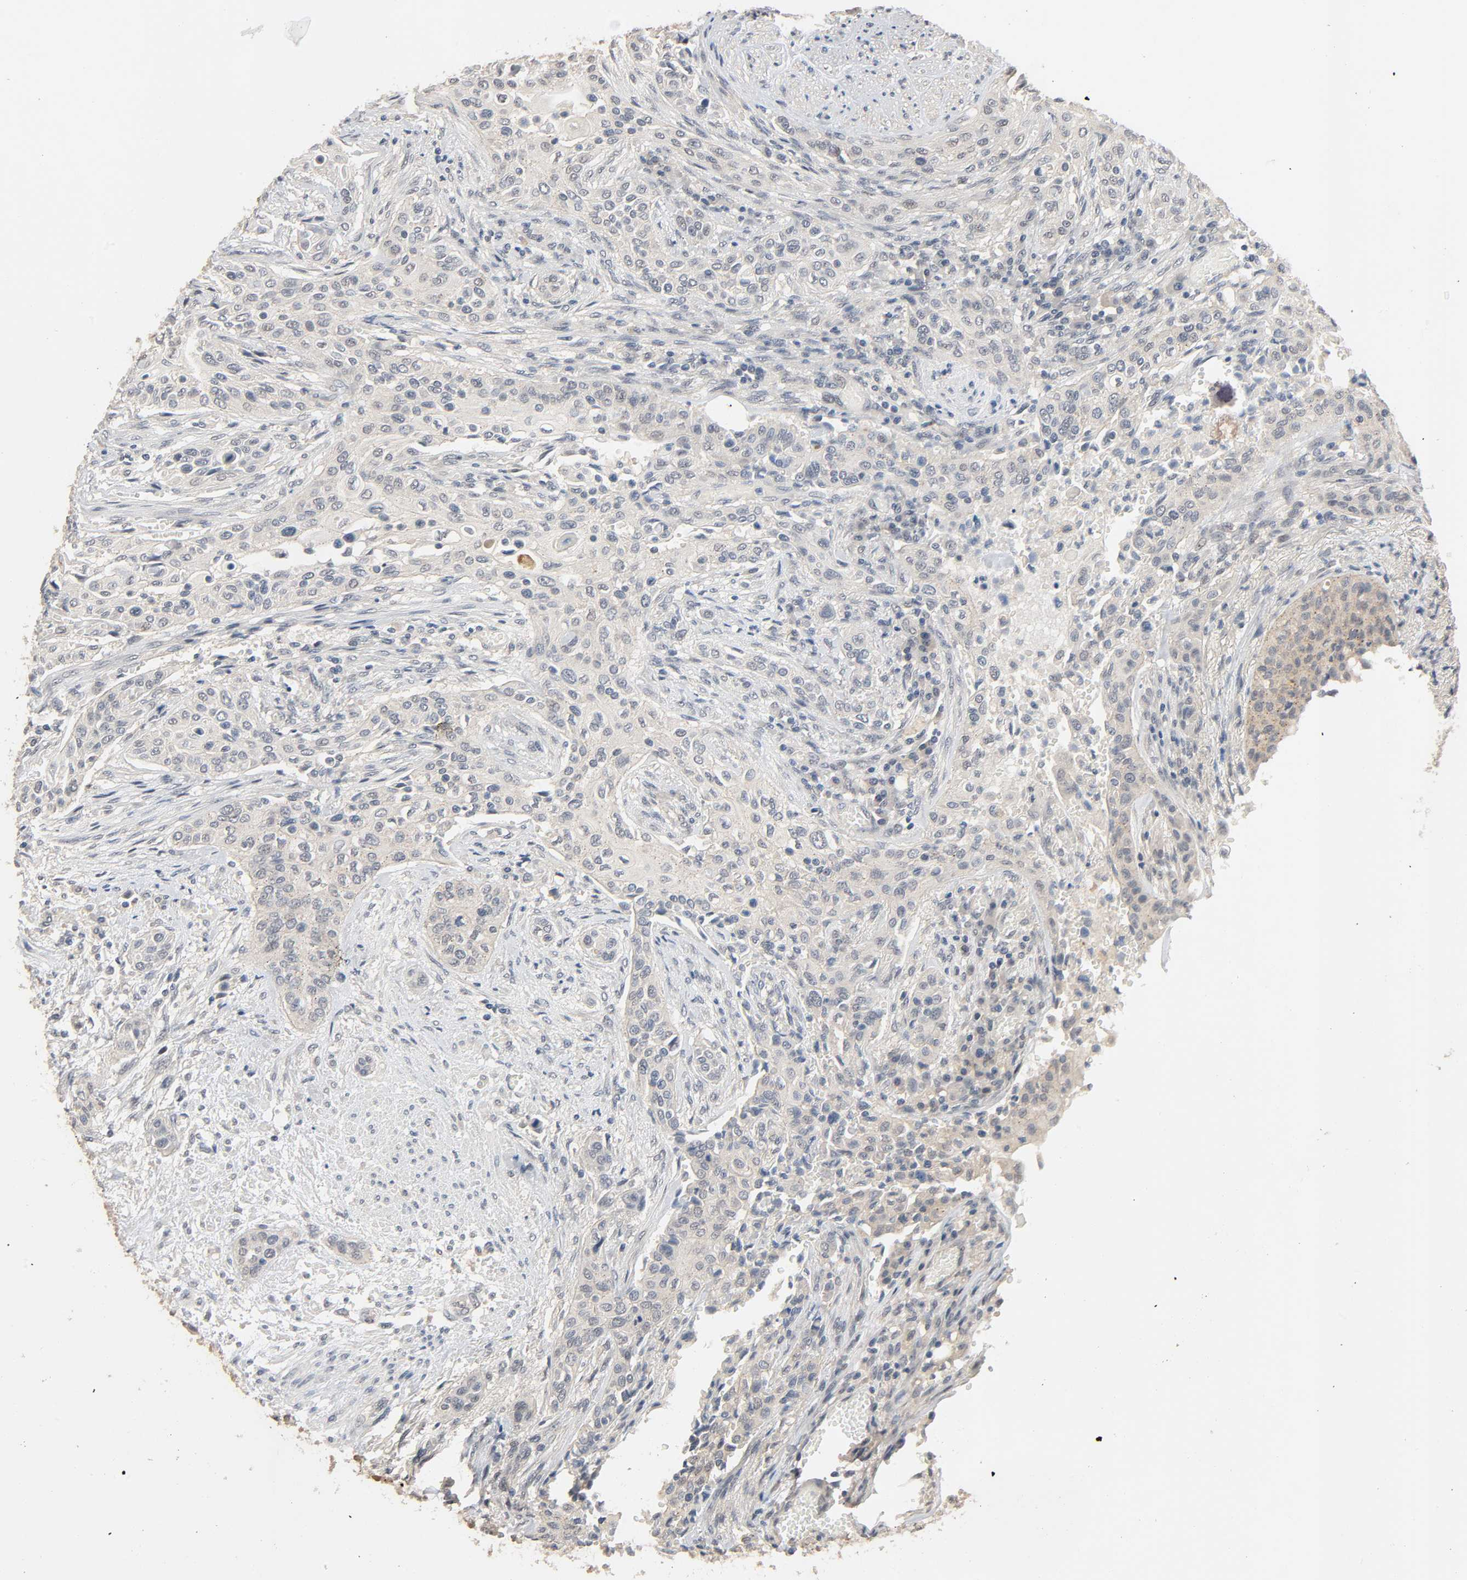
{"staining": {"intensity": "negative", "quantity": "none", "location": "none"}, "tissue": "urothelial cancer", "cell_type": "Tumor cells", "image_type": "cancer", "snomed": [{"axis": "morphology", "description": "Urothelial carcinoma, High grade"}, {"axis": "topography", "description": "Urinary bladder"}], "caption": "Image shows no significant protein staining in tumor cells of urothelial cancer. (DAB (3,3'-diaminobenzidine) immunohistochemistry (IHC) with hematoxylin counter stain).", "gene": "MAGEA8", "patient": {"sex": "male", "age": 74}}